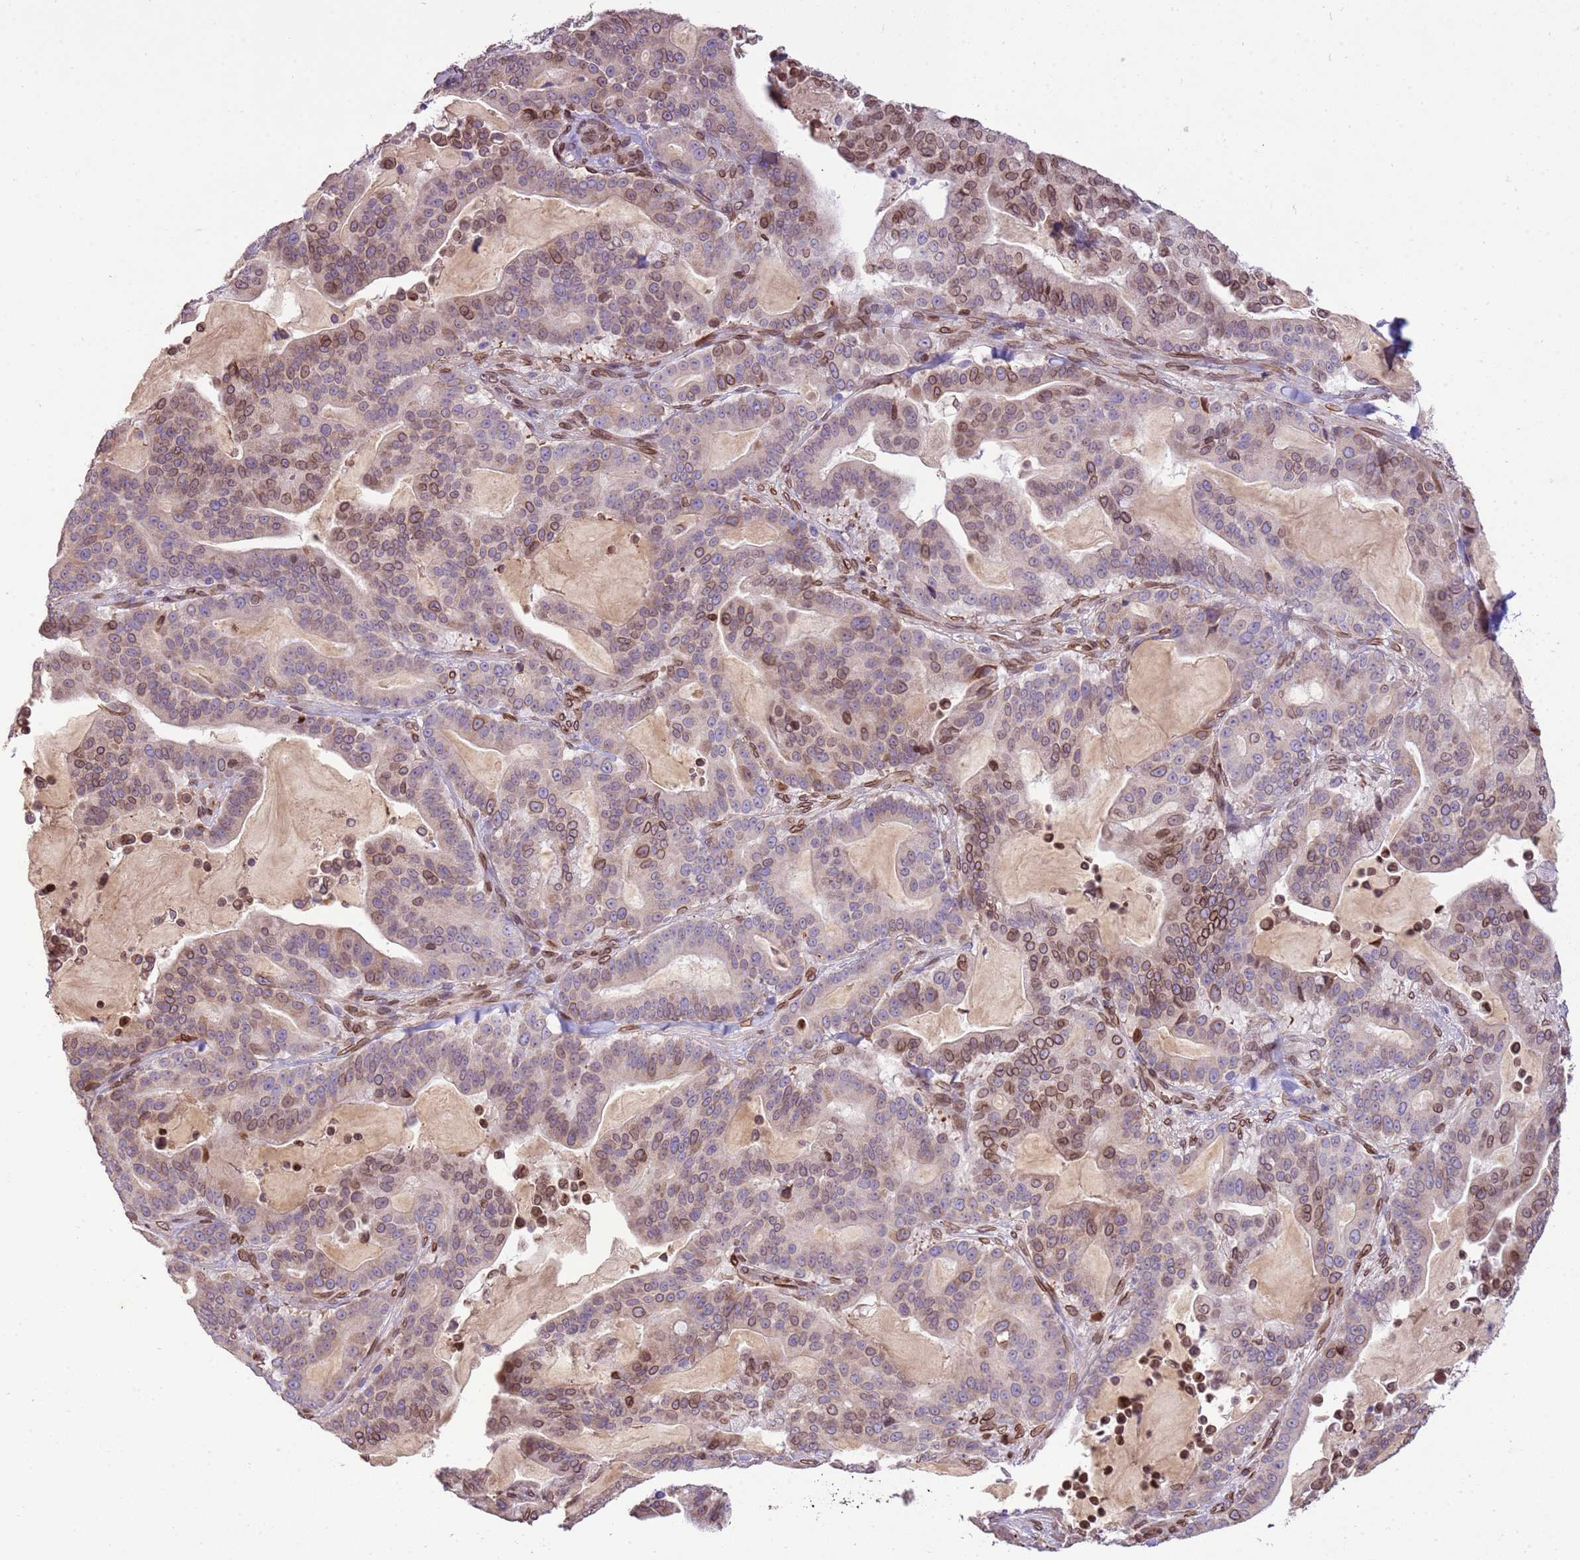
{"staining": {"intensity": "moderate", "quantity": ">75%", "location": "cytoplasmic/membranous,nuclear"}, "tissue": "pancreatic cancer", "cell_type": "Tumor cells", "image_type": "cancer", "snomed": [{"axis": "morphology", "description": "Adenocarcinoma, NOS"}, {"axis": "topography", "description": "Pancreas"}], "caption": "Pancreatic cancer stained with DAB immunohistochemistry reveals medium levels of moderate cytoplasmic/membranous and nuclear expression in approximately >75% of tumor cells.", "gene": "TMEM47", "patient": {"sex": "male", "age": 63}}